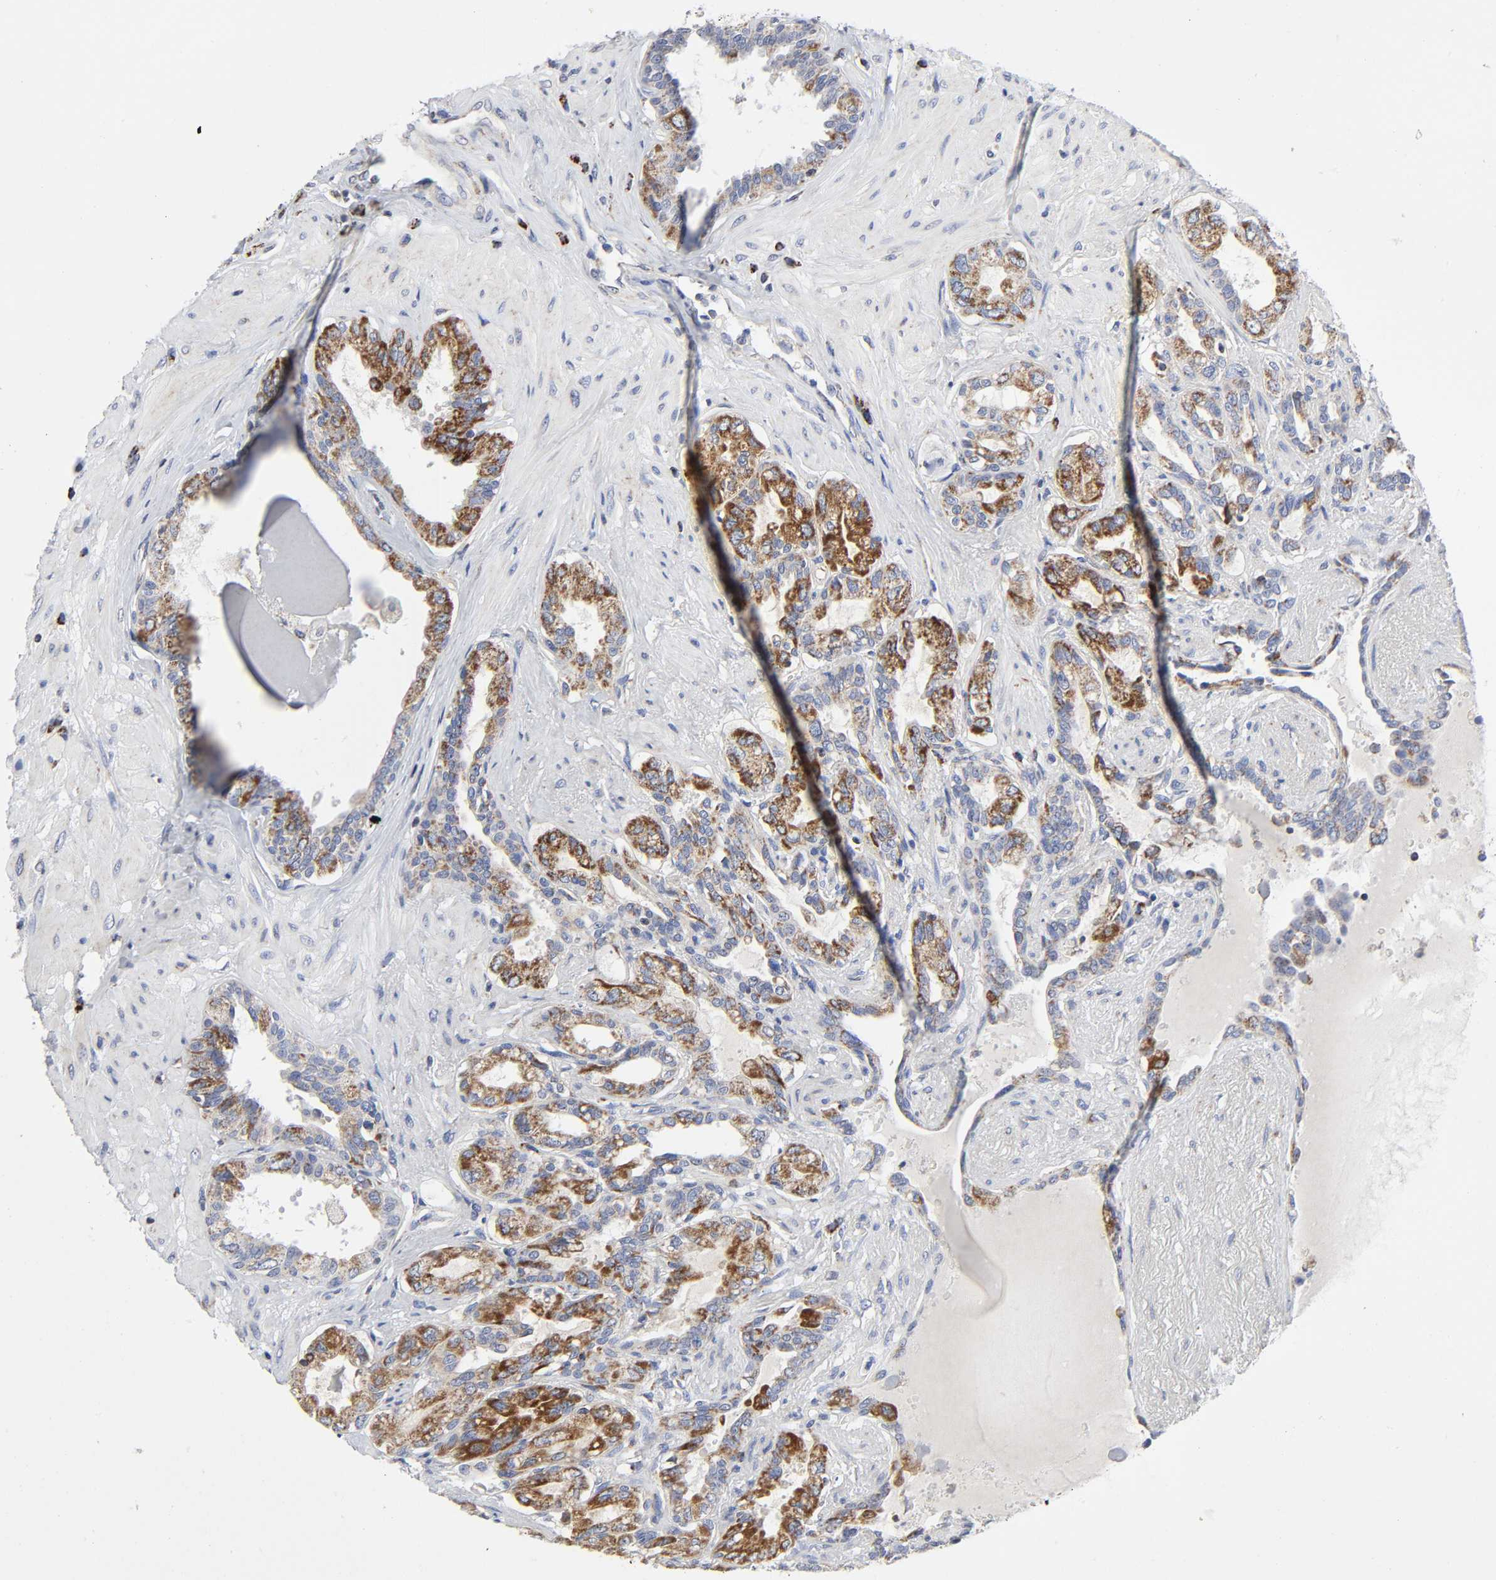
{"staining": {"intensity": "moderate", "quantity": "25%-75%", "location": "cytoplasmic/membranous"}, "tissue": "seminal vesicle", "cell_type": "Glandular cells", "image_type": "normal", "snomed": [{"axis": "morphology", "description": "Normal tissue, NOS"}, {"axis": "topography", "description": "Seminal veicle"}], "caption": "Immunohistochemical staining of benign seminal vesicle shows 25%-75% levels of moderate cytoplasmic/membranous protein positivity in about 25%-75% of glandular cells. The staining is performed using DAB (3,3'-diaminobenzidine) brown chromogen to label protein expression. The nuclei are counter-stained blue using hematoxylin.", "gene": "AOPEP", "patient": {"sex": "male", "age": 61}}